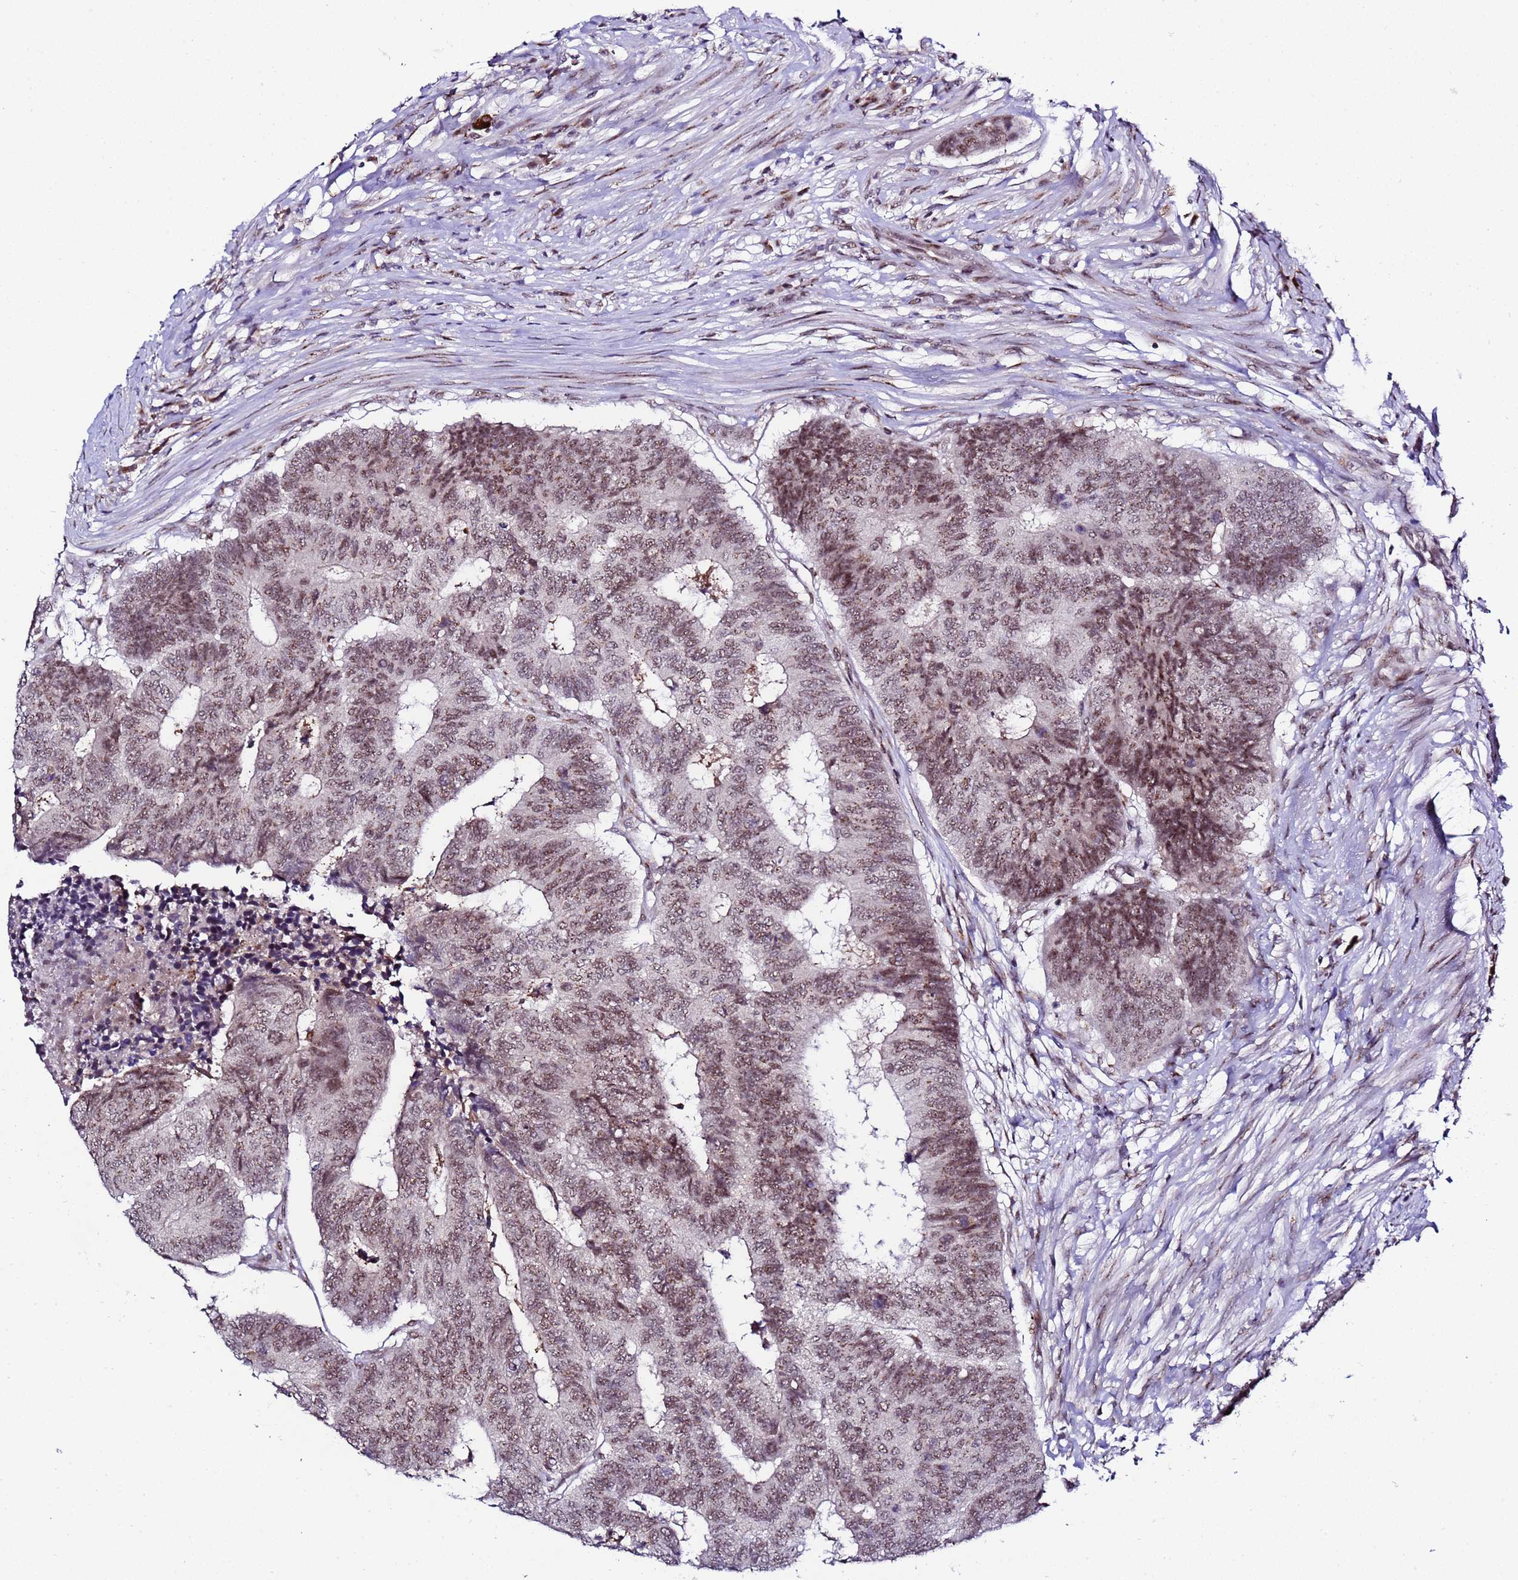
{"staining": {"intensity": "moderate", "quantity": ">75%", "location": "nuclear"}, "tissue": "colorectal cancer", "cell_type": "Tumor cells", "image_type": "cancer", "snomed": [{"axis": "morphology", "description": "Adenocarcinoma, NOS"}, {"axis": "topography", "description": "Colon"}], "caption": "Approximately >75% of tumor cells in colorectal adenocarcinoma show moderate nuclear protein expression as visualized by brown immunohistochemical staining.", "gene": "C19orf47", "patient": {"sex": "female", "age": 67}}